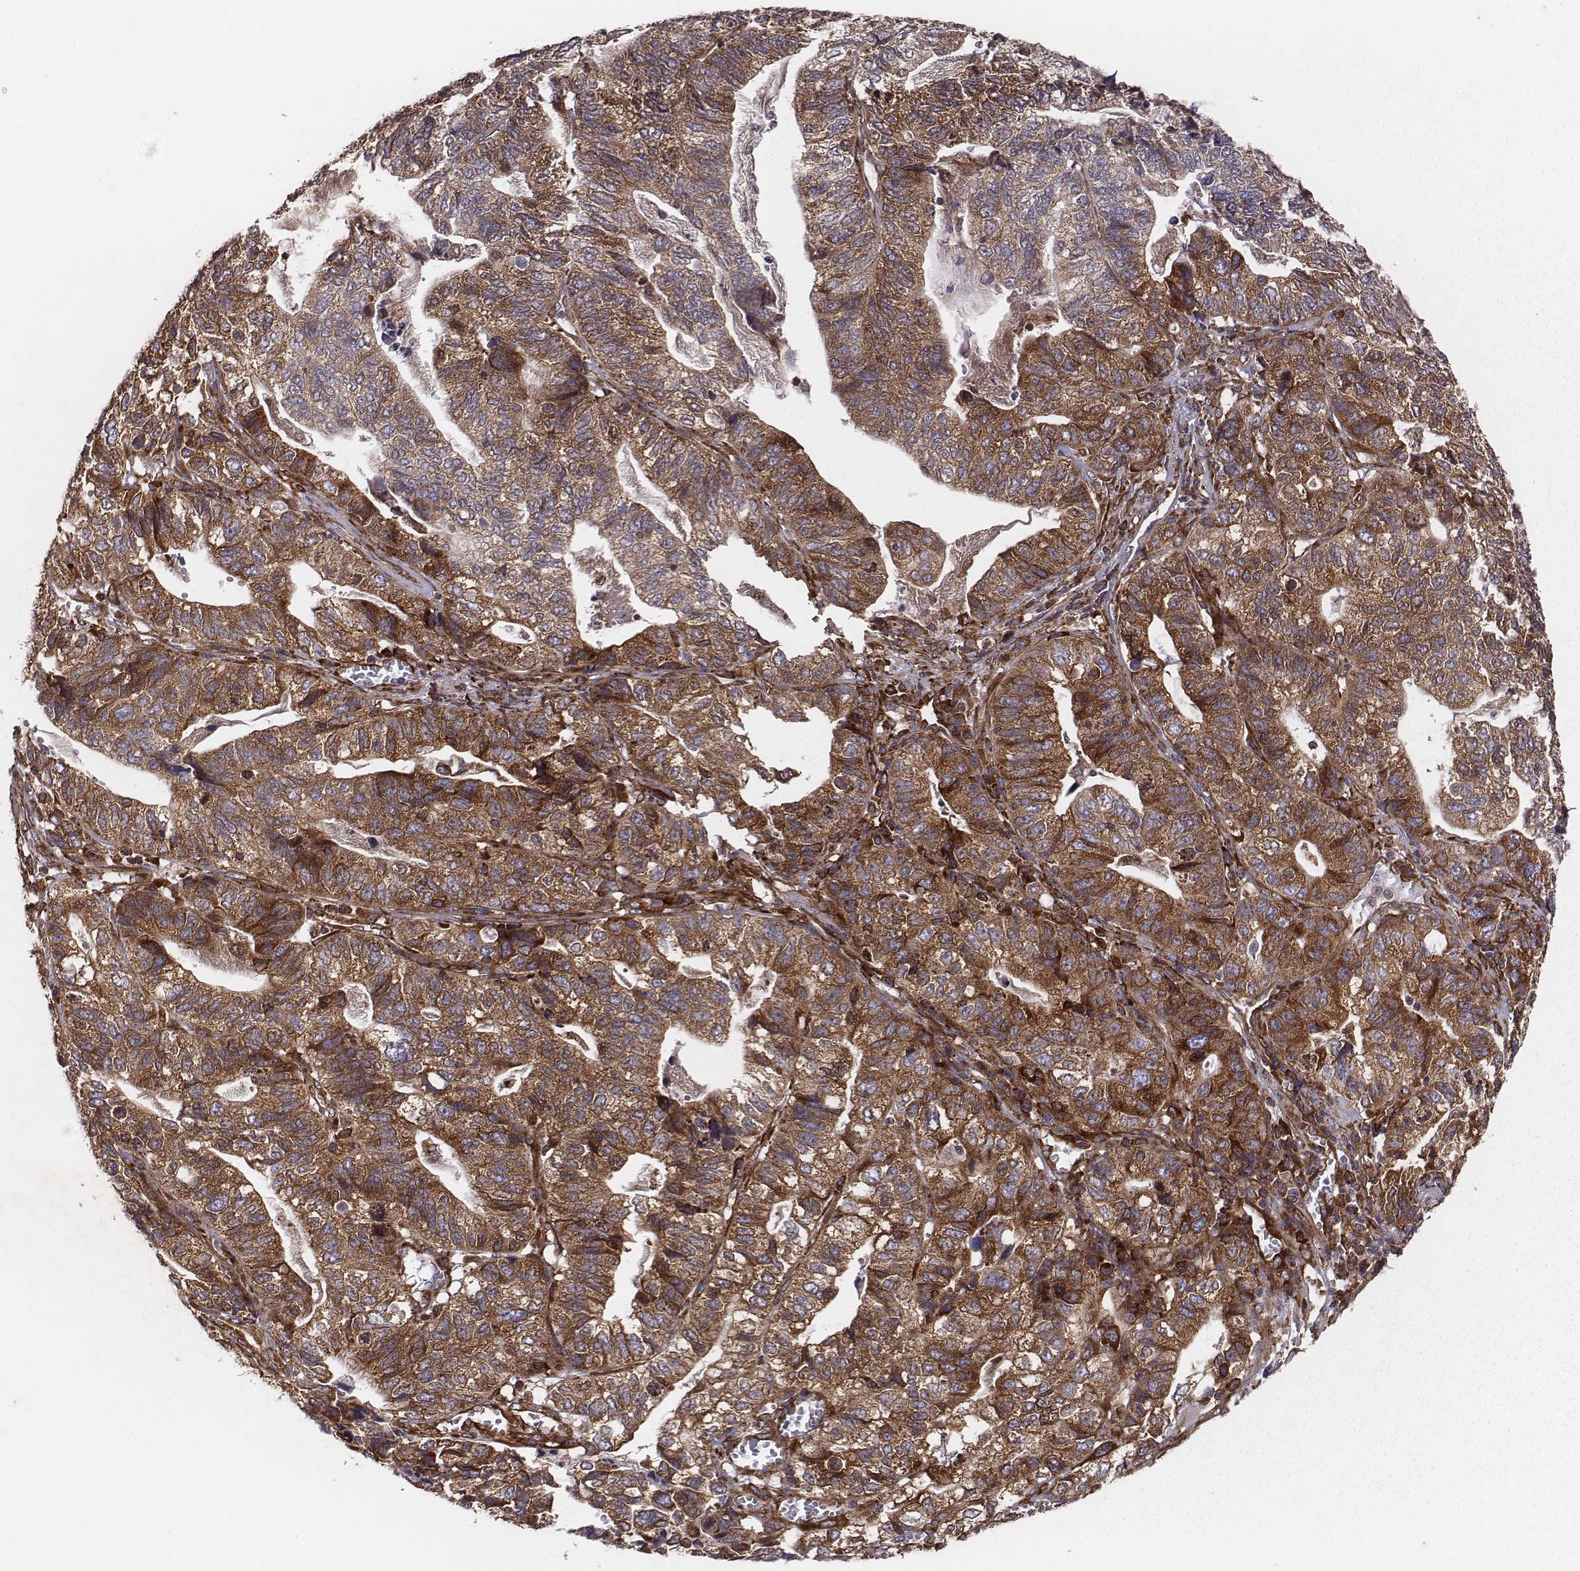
{"staining": {"intensity": "moderate", "quantity": ">75%", "location": "cytoplasmic/membranous"}, "tissue": "stomach cancer", "cell_type": "Tumor cells", "image_type": "cancer", "snomed": [{"axis": "morphology", "description": "Adenocarcinoma, NOS"}, {"axis": "topography", "description": "Stomach, upper"}], "caption": "An image showing moderate cytoplasmic/membranous staining in approximately >75% of tumor cells in adenocarcinoma (stomach), as visualized by brown immunohistochemical staining.", "gene": "TXLNA", "patient": {"sex": "female", "age": 67}}